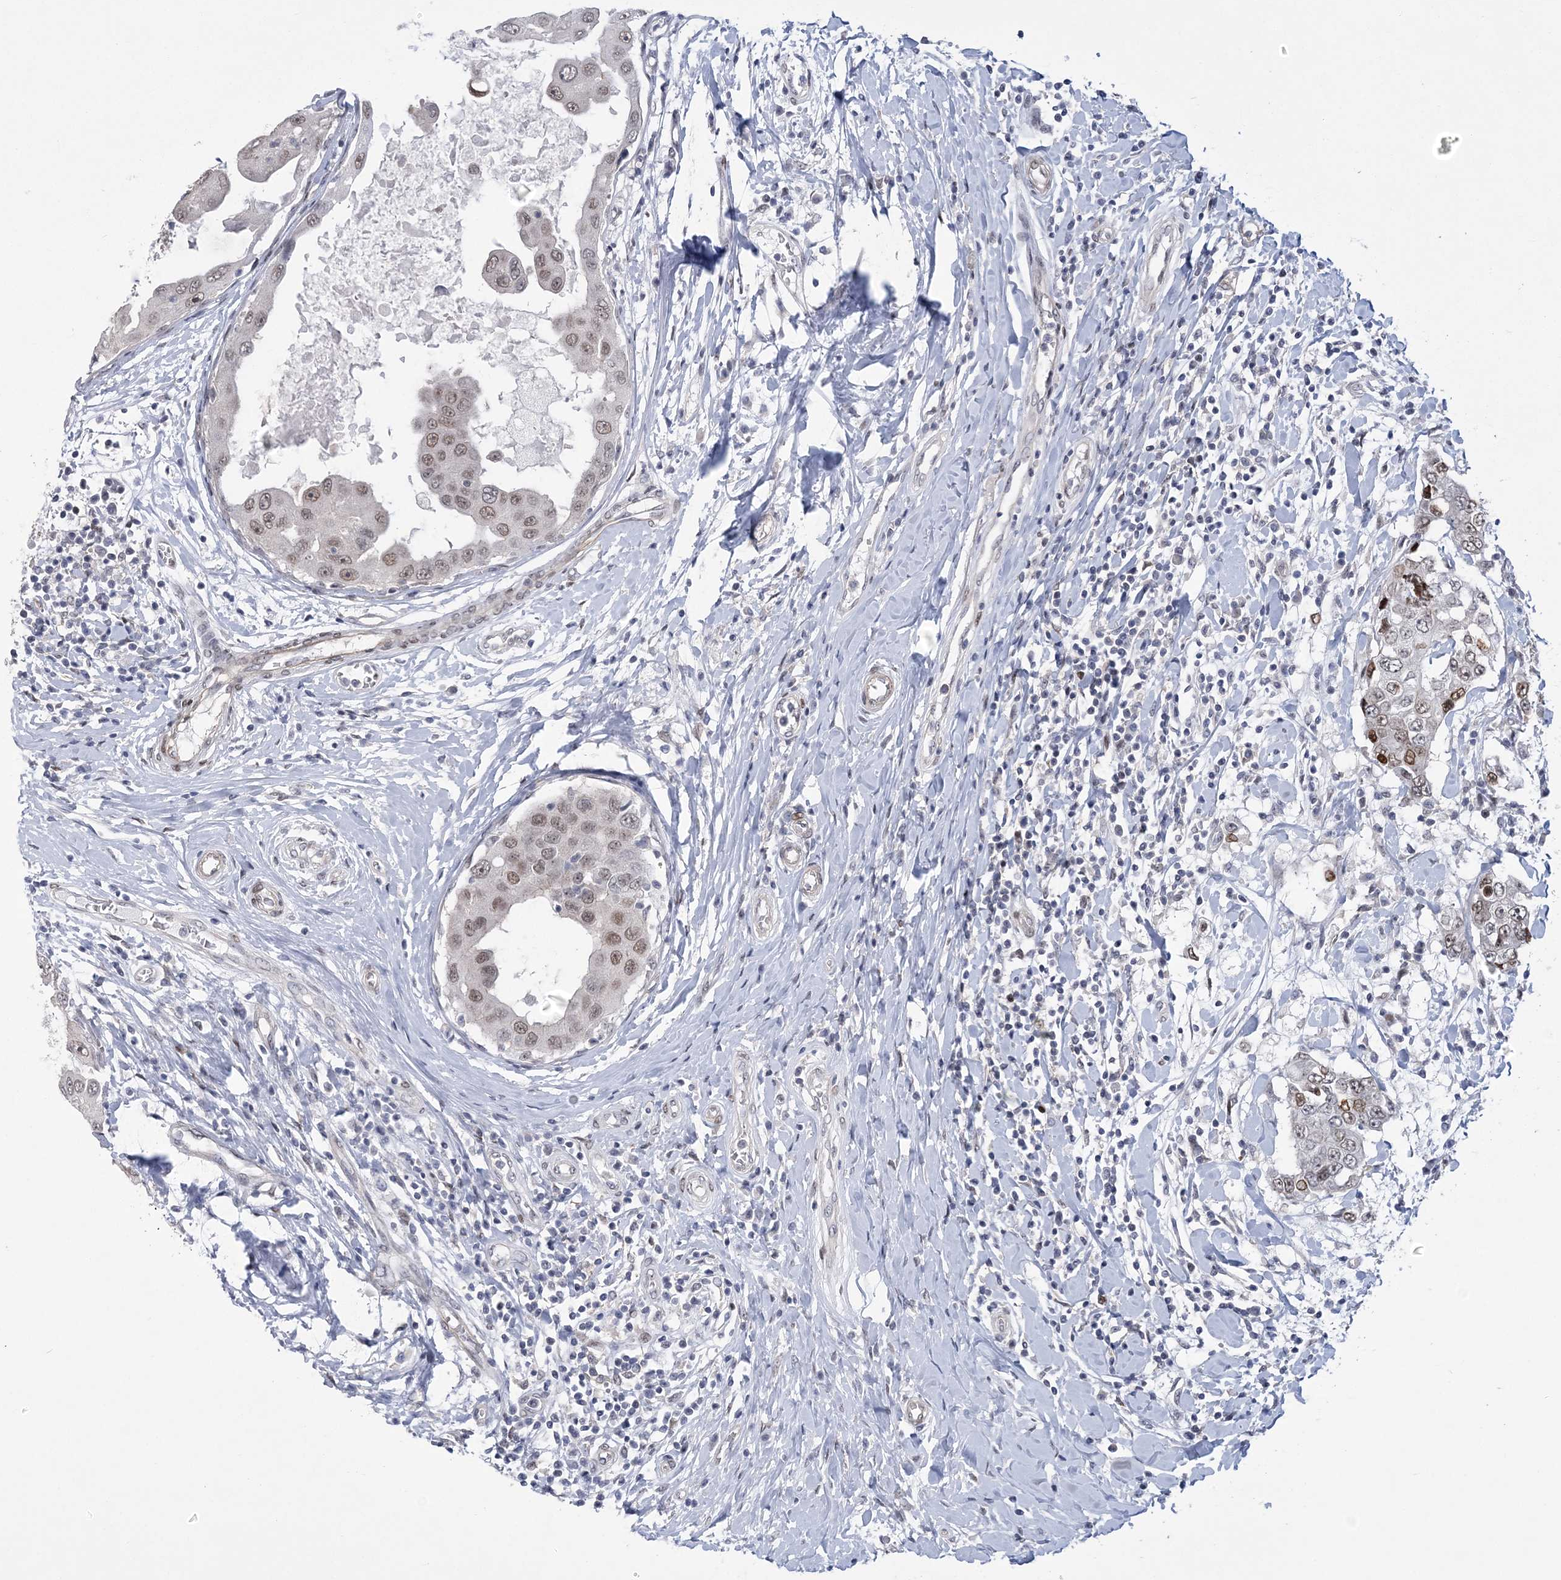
{"staining": {"intensity": "moderate", "quantity": "25%-75%", "location": "nuclear"}, "tissue": "breast cancer", "cell_type": "Tumor cells", "image_type": "cancer", "snomed": [{"axis": "morphology", "description": "Duct carcinoma"}, {"axis": "topography", "description": "Breast"}], "caption": "Approximately 25%-75% of tumor cells in breast invasive ductal carcinoma display moderate nuclear protein staining as visualized by brown immunohistochemical staining.", "gene": "HOMEZ", "patient": {"sex": "female", "age": 27}}